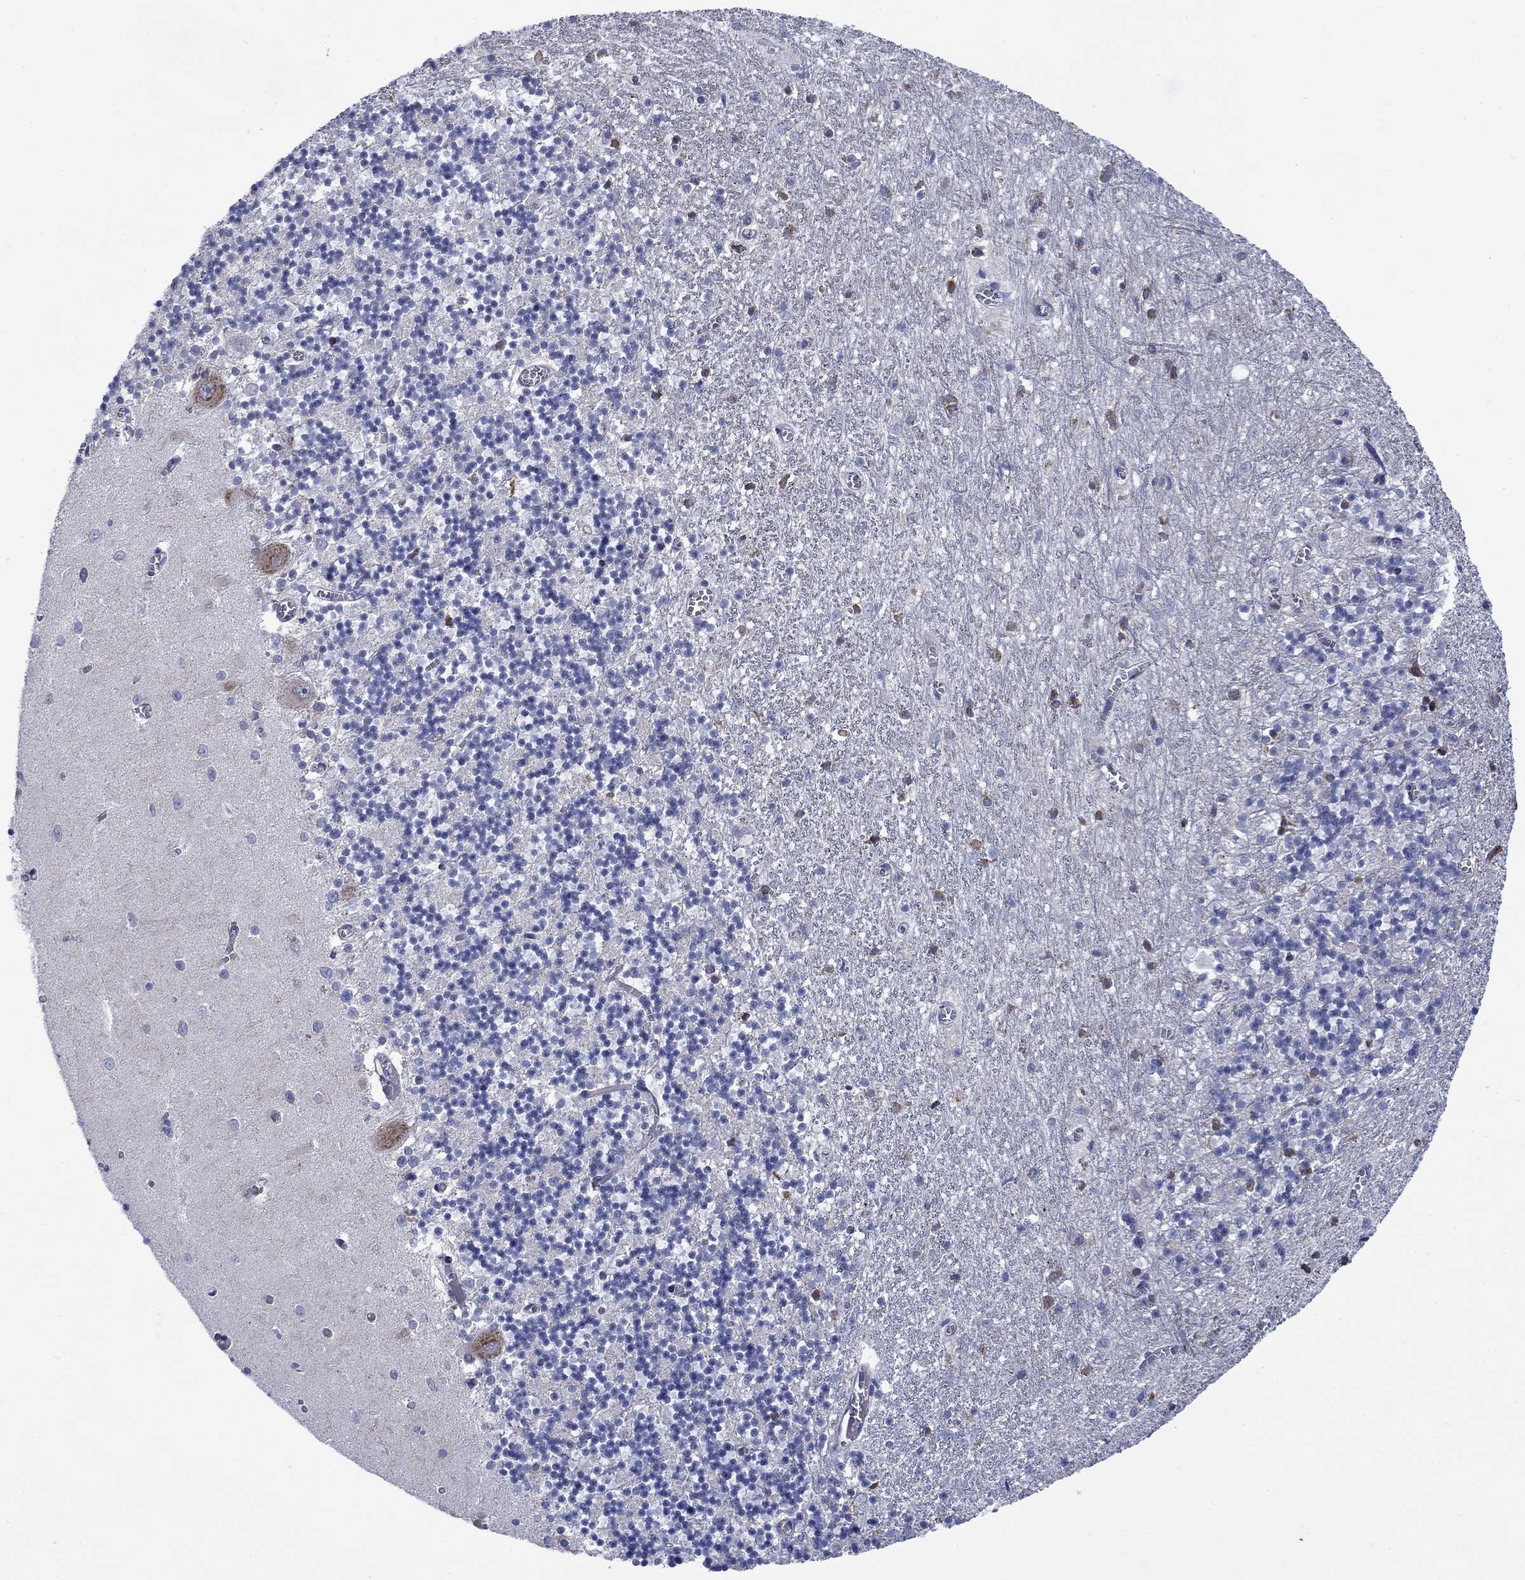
{"staining": {"intensity": "moderate", "quantity": "<25%", "location": "cytoplasmic/membranous"}, "tissue": "cerebellum", "cell_type": "Cells in granular layer", "image_type": "normal", "snomed": [{"axis": "morphology", "description": "Normal tissue, NOS"}, {"axis": "topography", "description": "Cerebellum"}], "caption": "DAB (3,3'-diaminobenzidine) immunohistochemical staining of normal human cerebellum exhibits moderate cytoplasmic/membranous protein expression in approximately <25% of cells in granular layer. The staining was performed using DAB (3,3'-diaminobenzidine) to visualize the protein expression in brown, while the nuclei were stained in blue with hematoxylin (Magnification: 20x).", "gene": "FXR1", "patient": {"sex": "female", "age": 64}}